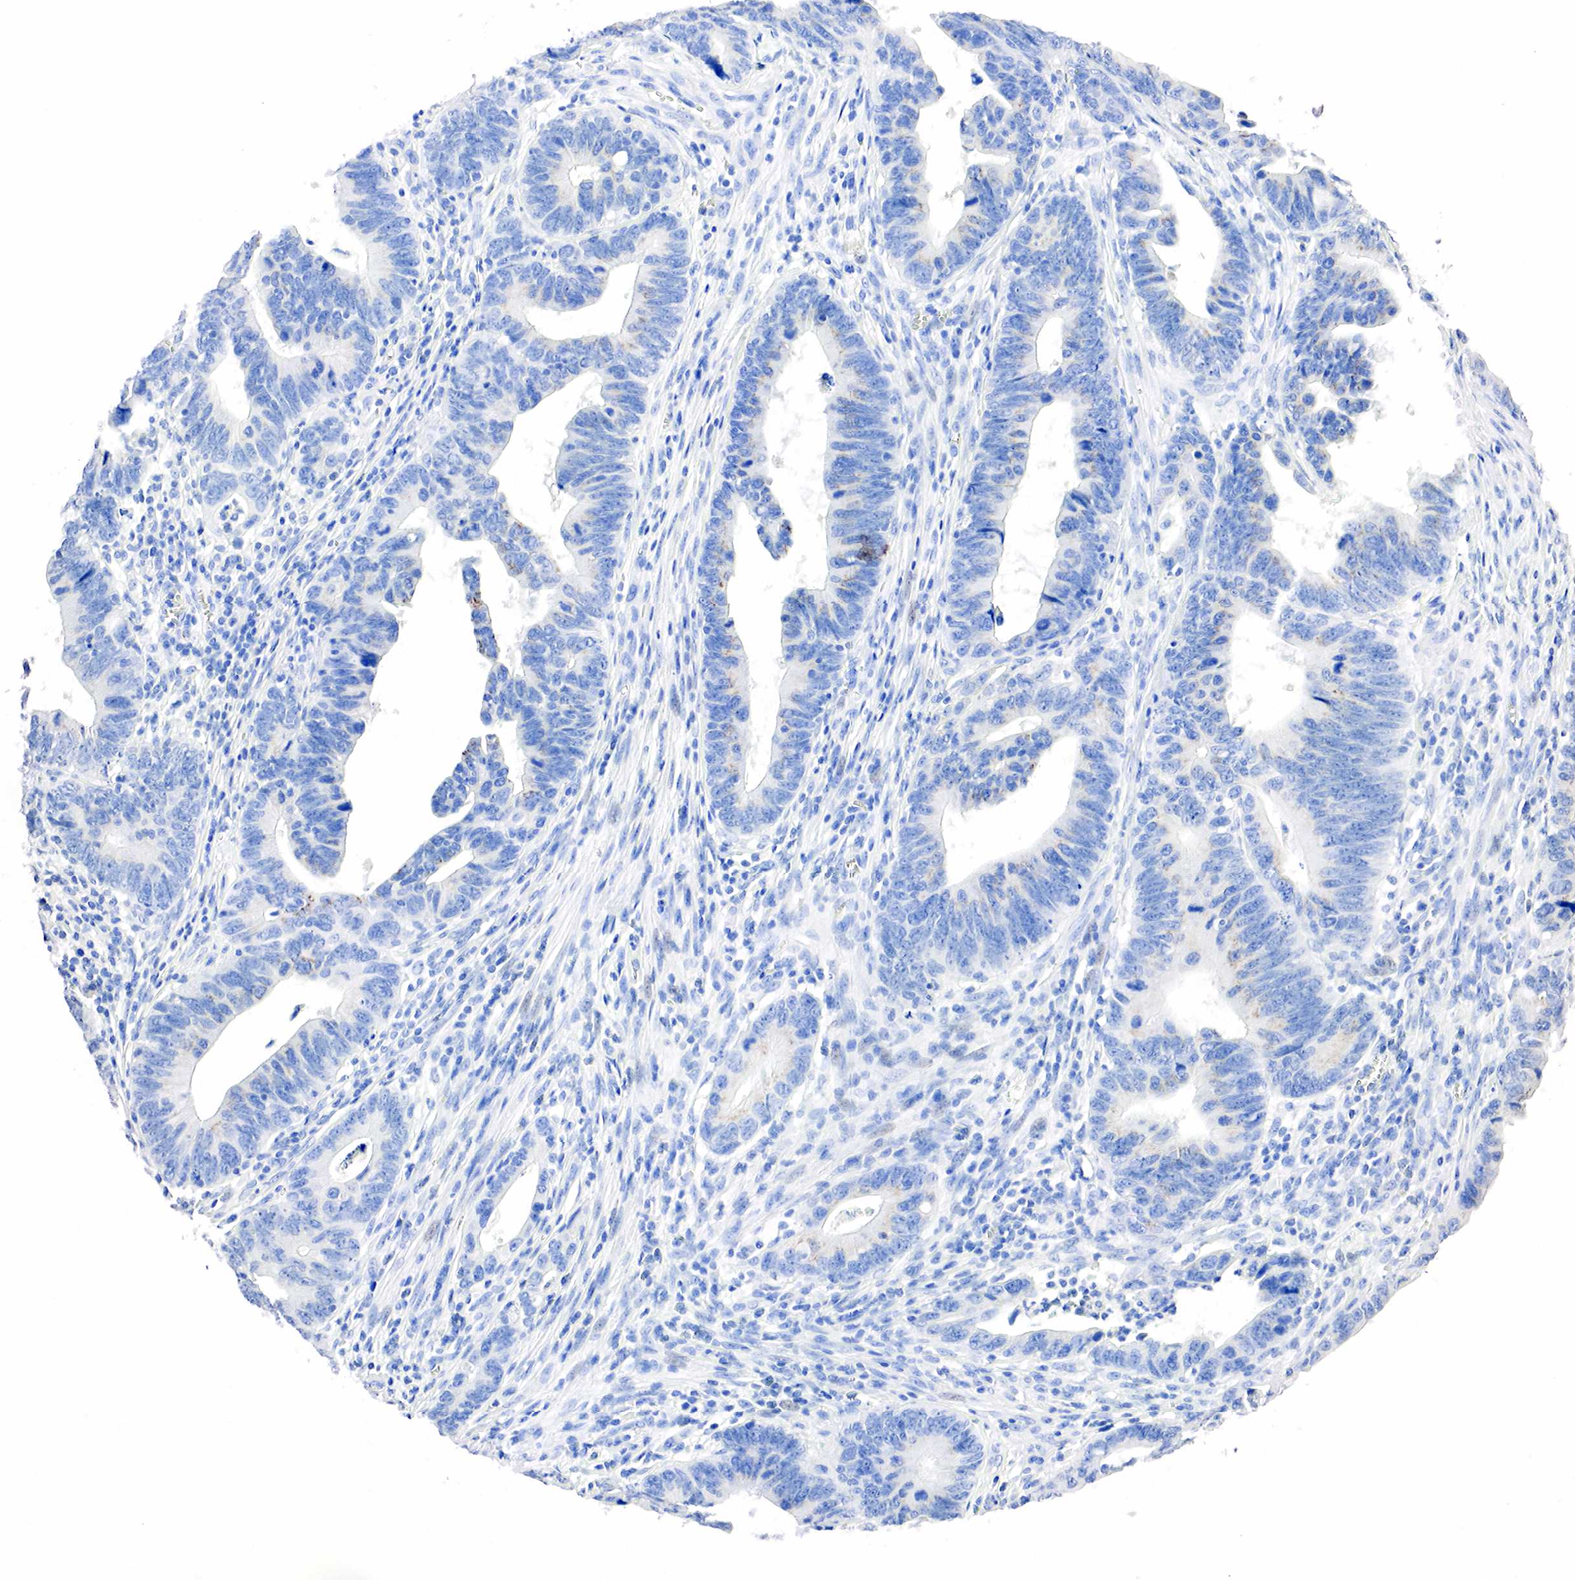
{"staining": {"intensity": "weak", "quantity": "25%-75%", "location": "cytoplasmic/membranous"}, "tissue": "colorectal cancer", "cell_type": "Tumor cells", "image_type": "cancer", "snomed": [{"axis": "morphology", "description": "Adenocarcinoma, NOS"}, {"axis": "topography", "description": "Colon"}], "caption": "Immunohistochemical staining of colorectal adenocarcinoma demonstrates weak cytoplasmic/membranous protein positivity in about 25%-75% of tumor cells.", "gene": "SST", "patient": {"sex": "female", "age": 78}}